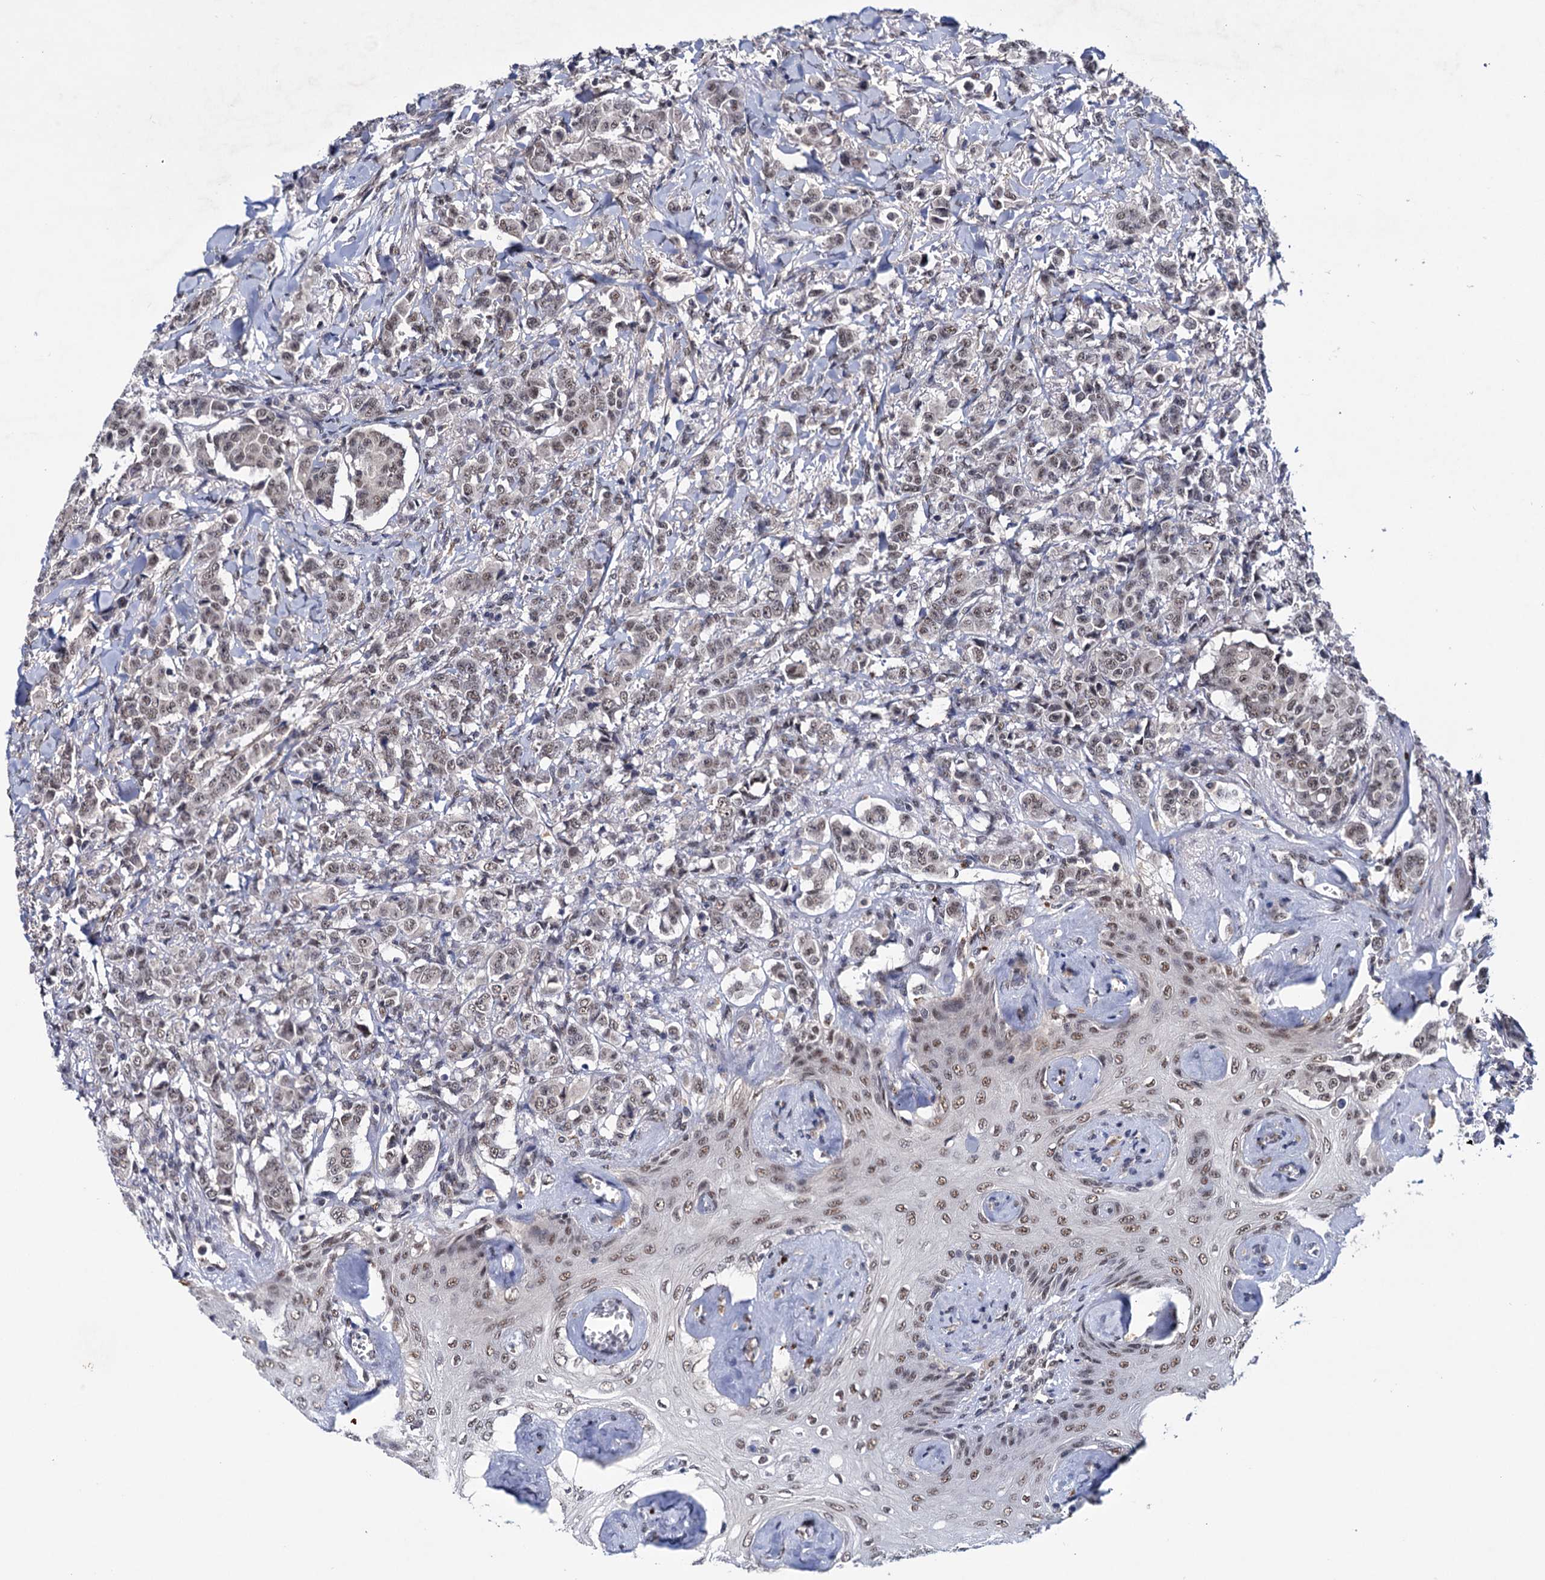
{"staining": {"intensity": "weak", "quantity": "<25%", "location": "nuclear"}, "tissue": "breast cancer", "cell_type": "Tumor cells", "image_type": "cancer", "snomed": [{"axis": "morphology", "description": "Duct carcinoma"}, {"axis": "topography", "description": "Breast"}], "caption": "Tumor cells show no significant expression in breast cancer (infiltrating ductal carcinoma).", "gene": "TBC1D12", "patient": {"sex": "female", "age": 40}}